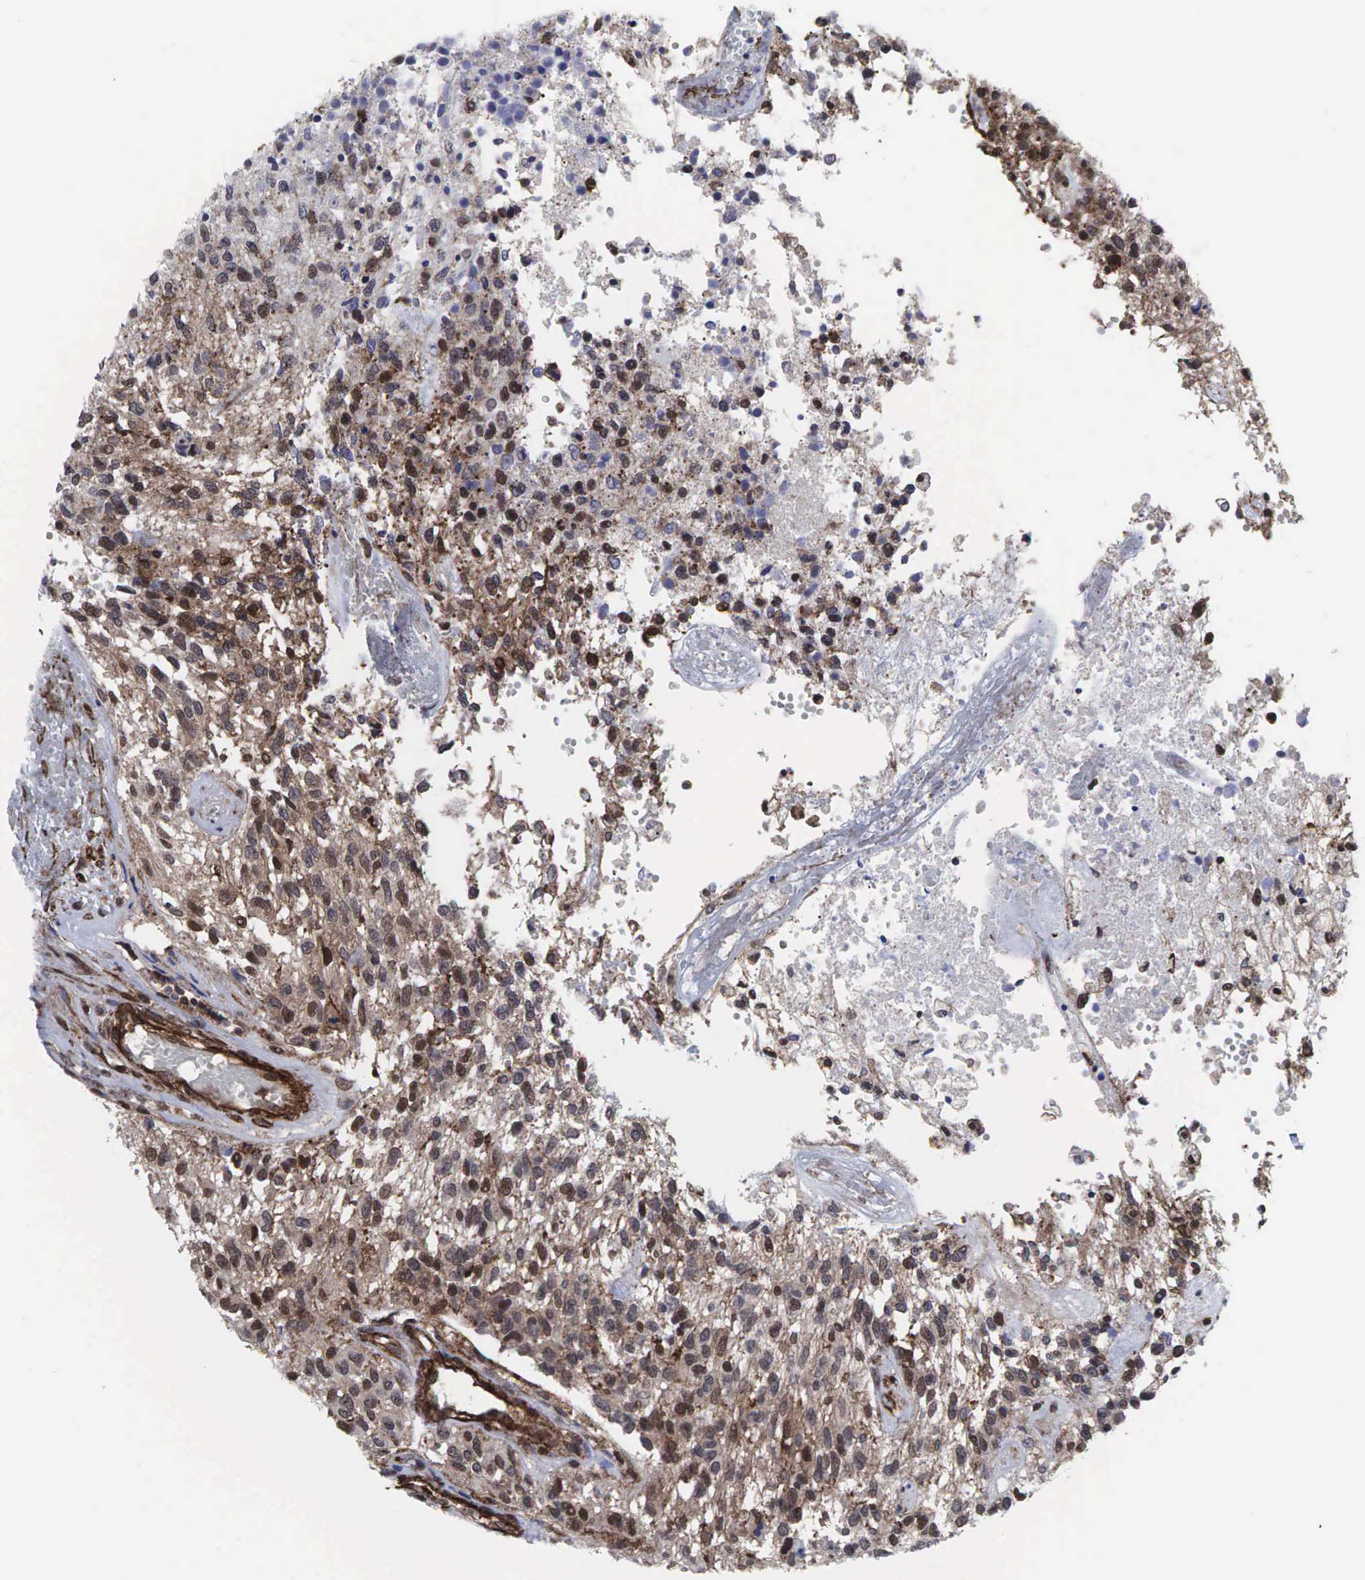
{"staining": {"intensity": "moderate", "quantity": ">75%", "location": "cytoplasmic/membranous,nuclear"}, "tissue": "glioma", "cell_type": "Tumor cells", "image_type": "cancer", "snomed": [{"axis": "morphology", "description": "Glioma, malignant, High grade"}, {"axis": "topography", "description": "Brain"}], "caption": "Malignant high-grade glioma stained with DAB immunohistochemistry (IHC) exhibits medium levels of moderate cytoplasmic/membranous and nuclear positivity in approximately >75% of tumor cells.", "gene": "GPRASP1", "patient": {"sex": "male", "age": 77}}